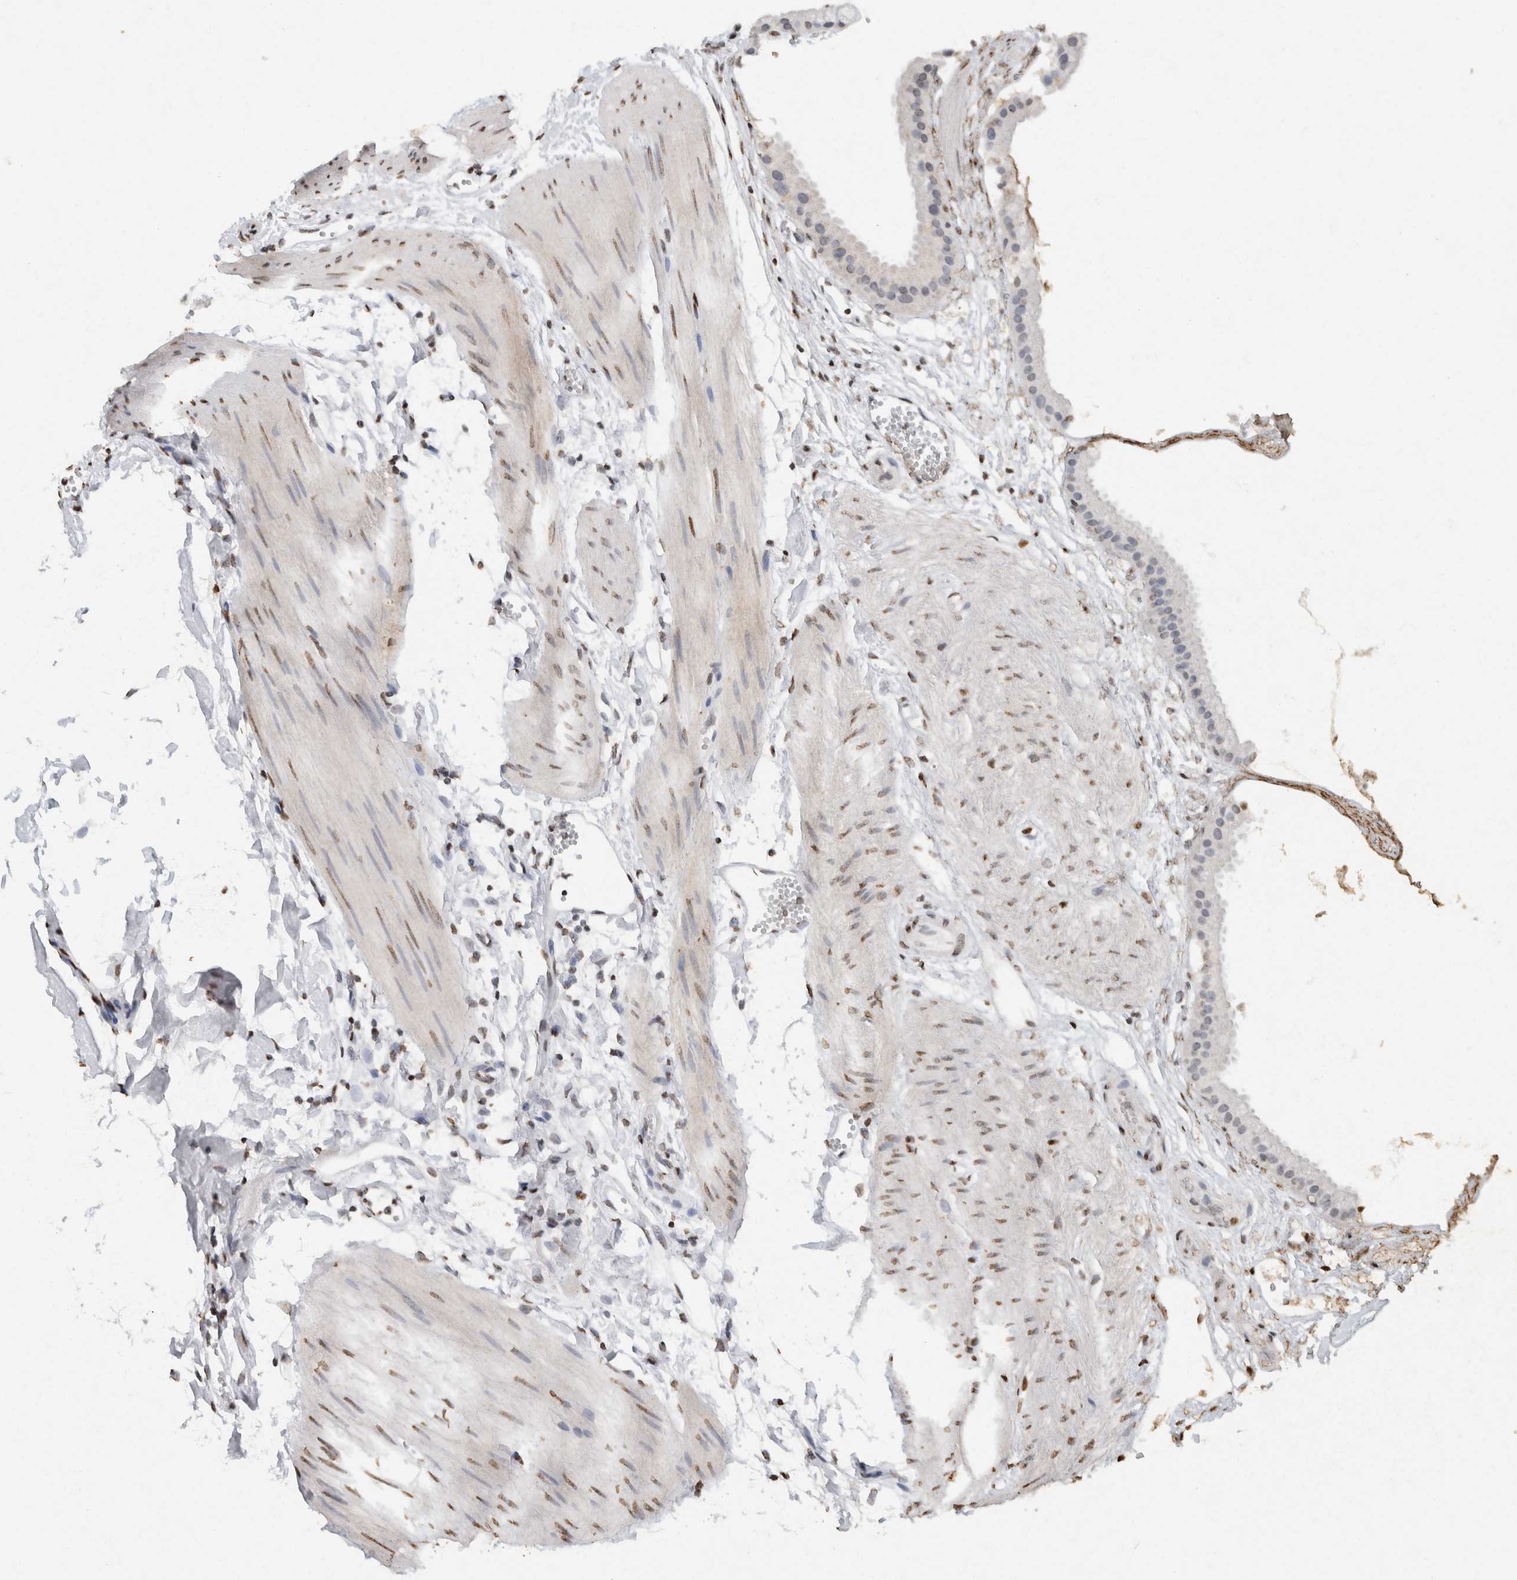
{"staining": {"intensity": "negative", "quantity": "none", "location": "none"}, "tissue": "gallbladder", "cell_type": "Glandular cells", "image_type": "normal", "snomed": [{"axis": "morphology", "description": "Normal tissue, NOS"}, {"axis": "topography", "description": "Gallbladder"}], "caption": "High power microscopy photomicrograph of an immunohistochemistry histopathology image of benign gallbladder, revealing no significant staining in glandular cells.", "gene": "CNTN1", "patient": {"sex": "female", "age": 64}}